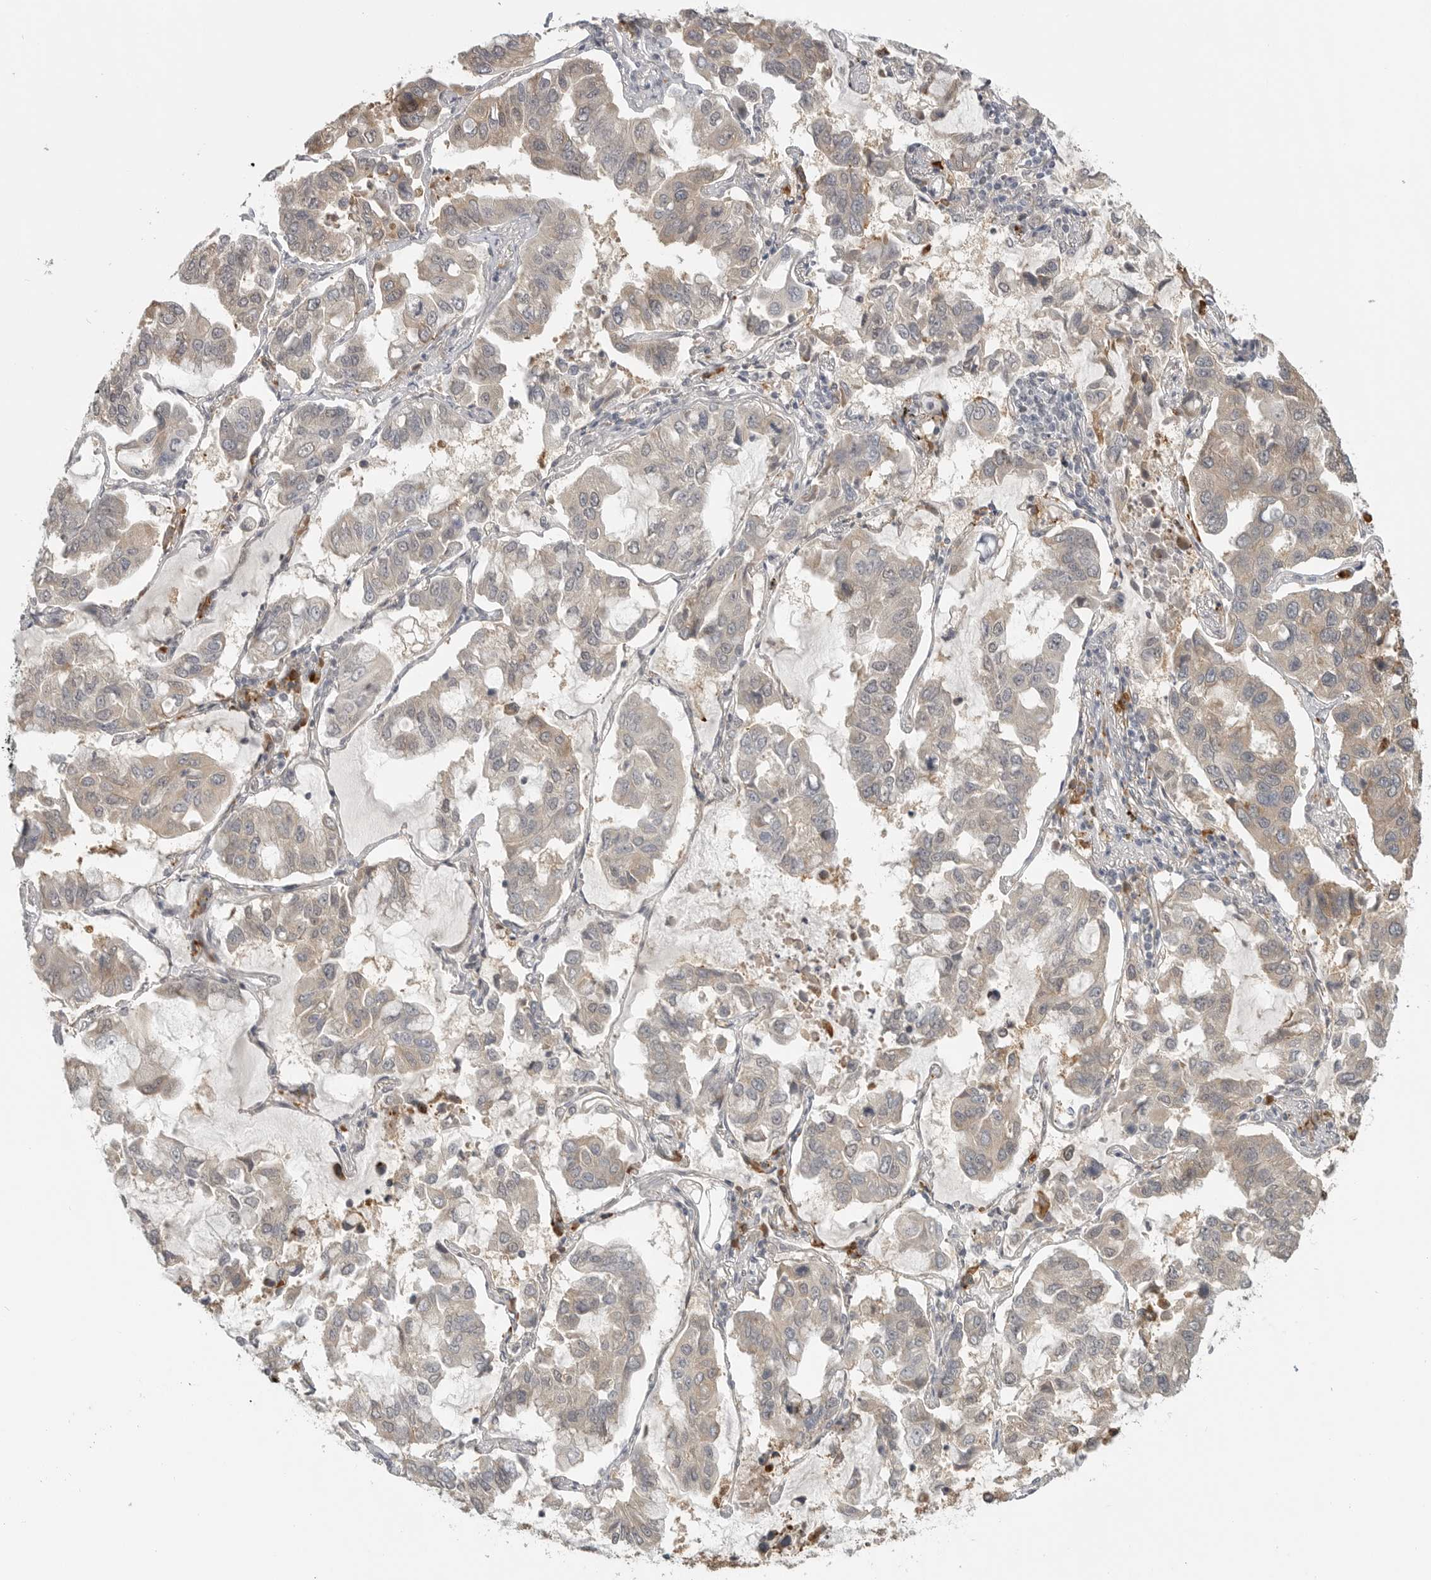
{"staining": {"intensity": "negative", "quantity": "none", "location": "none"}, "tissue": "lung cancer", "cell_type": "Tumor cells", "image_type": "cancer", "snomed": [{"axis": "morphology", "description": "Adenocarcinoma, NOS"}, {"axis": "topography", "description": "Lung"}], "caption": "This is a image of immunohistochemistry (IHC) staining of lung cancer, which shows no expression in tumor cells.", "gene": "CEP295NL", "patient": {"sex": "male", "age": 64}}